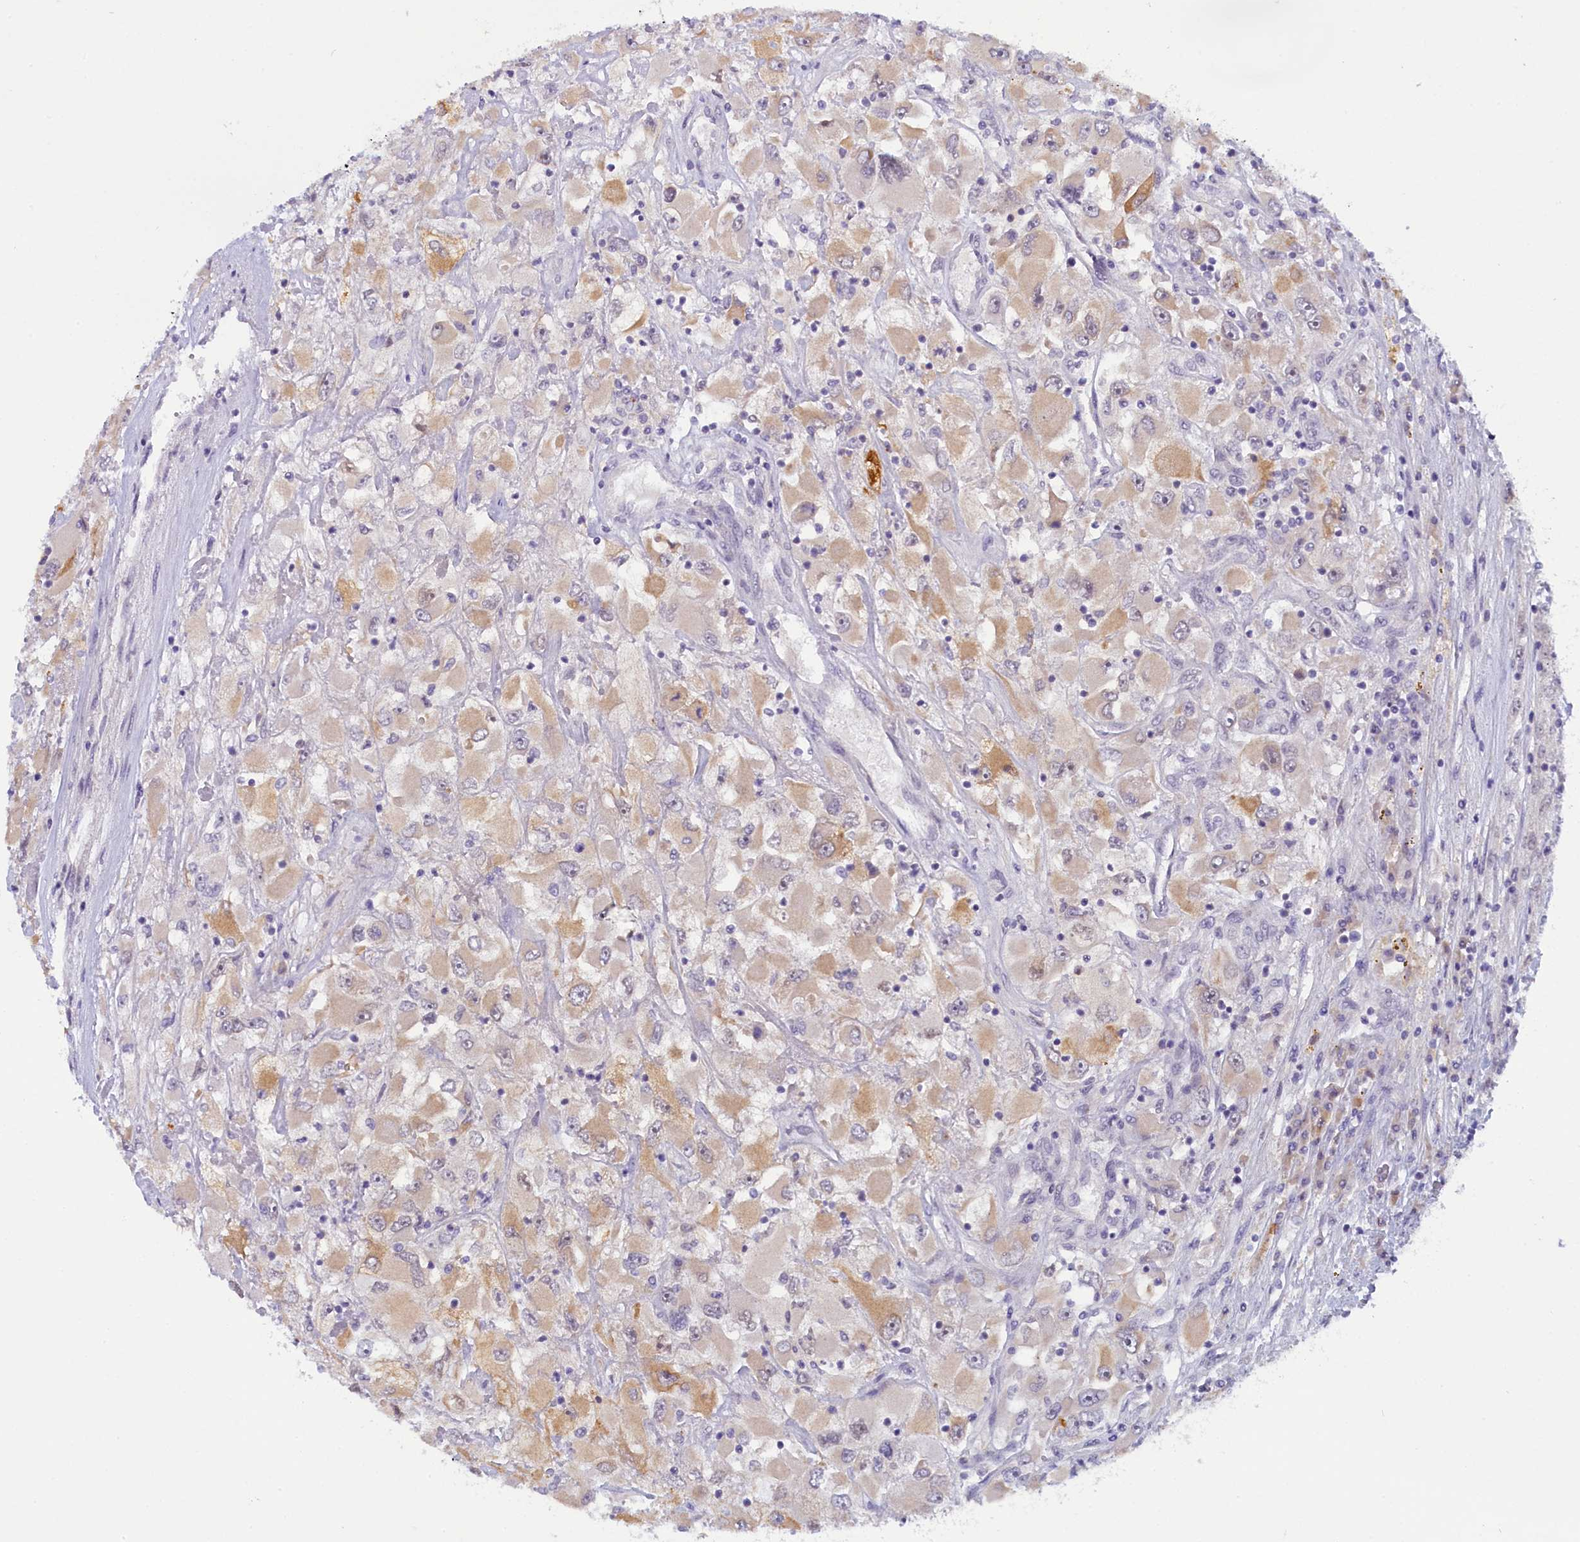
{"staining": {"intensity": "weak", "quantity": "25%-75%", "location": "cytoplasmic/membranous"}, "tissue": "renal cancer", "cell_type": "Tumor cells", "image_type": "cancer", "snomed": [{"axis": "morphology", "description": "Adenocarcinoma, NOS"}, {"axis": "topography", "description": "Kidney"}], "caption": "DAB (3,3'-diaminobenzidine) immunohistochemical staining of human adenocarcinoma (renal) shows weak cytoplasmic/membranous protein expression in about 25%-75% of tumor cells. (IHC, brightfield microscopy, high magnification).", "gene": "CRAMP1", "patient": {"sex": "female", "age": 52}}